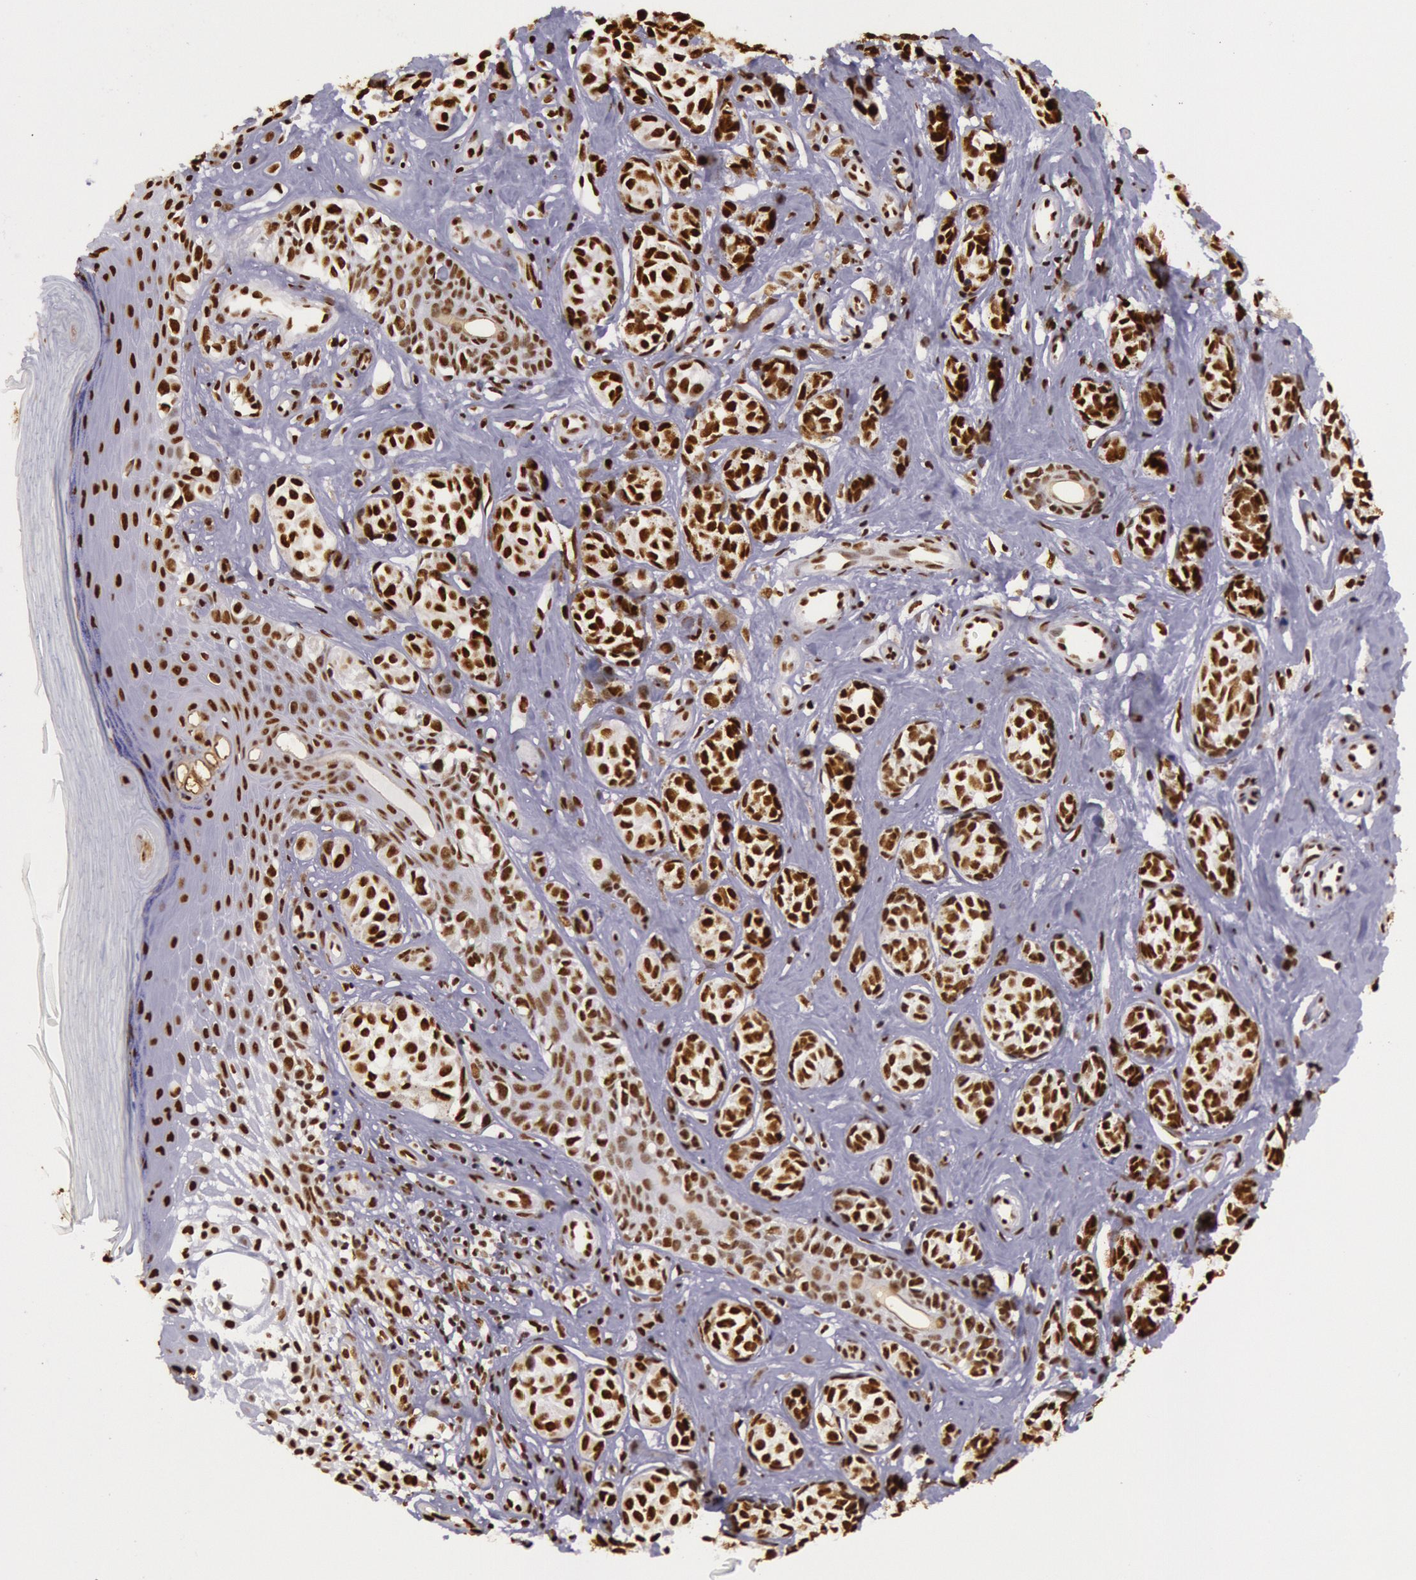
{"staining": {"intensity": "strong", "quantity": ">75%", "location": "nuclear"}, "tissue": "melanoma", "cell_type": "Tumor cells", "image_type": "cancer", "snomed": [{"axis": "morphology", "description": "Malignant melanoma, NOS"}, {"axis": "topography", "description": "Skin"}], "caption": "Melanoma stained with a protein marker reveals strong staining in tumor cells.", "gene": "HNRNPH2", "patient": {"sex": "male", "age": 79}}